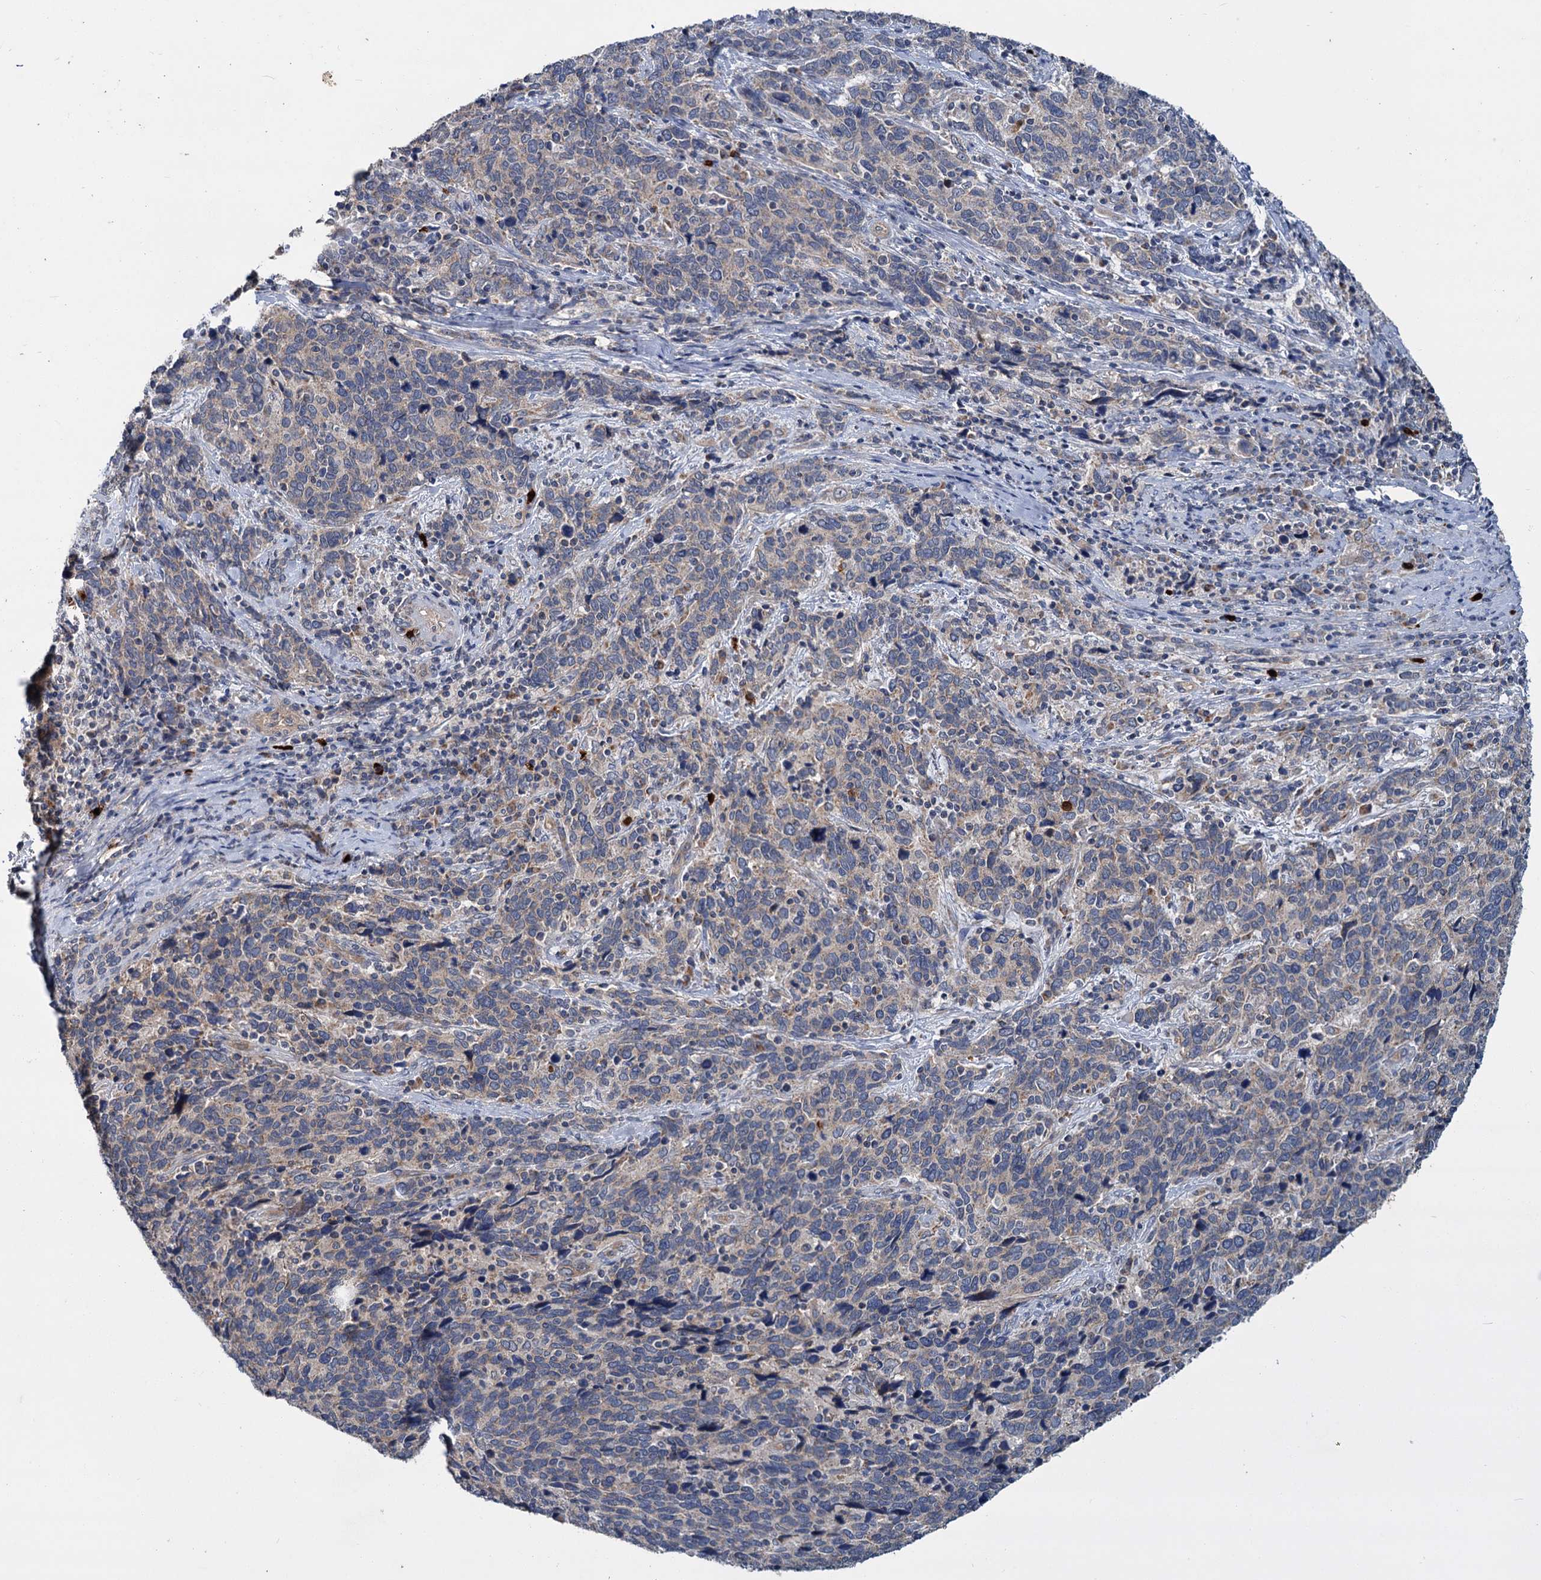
{"staining": {"intensity": "negative", "quantity": "none", "location": "none"}, "tissue": "cervical cancer", "cell_type": "Tumor cells", "image_type": "cancer", "snomed": [{"axis": "morphology", "description": "Squamous cell carcinoma, NOS"}, {"axis": "topography", "description": "Cervix"}], "caption": "DAB immunohistochemical staining of cervical squamous cell carcinoma demonstrates no significant staining in tumor cells.", "gene": "DYNC2H1", "patient": {"sex": "female", "age": 41}}